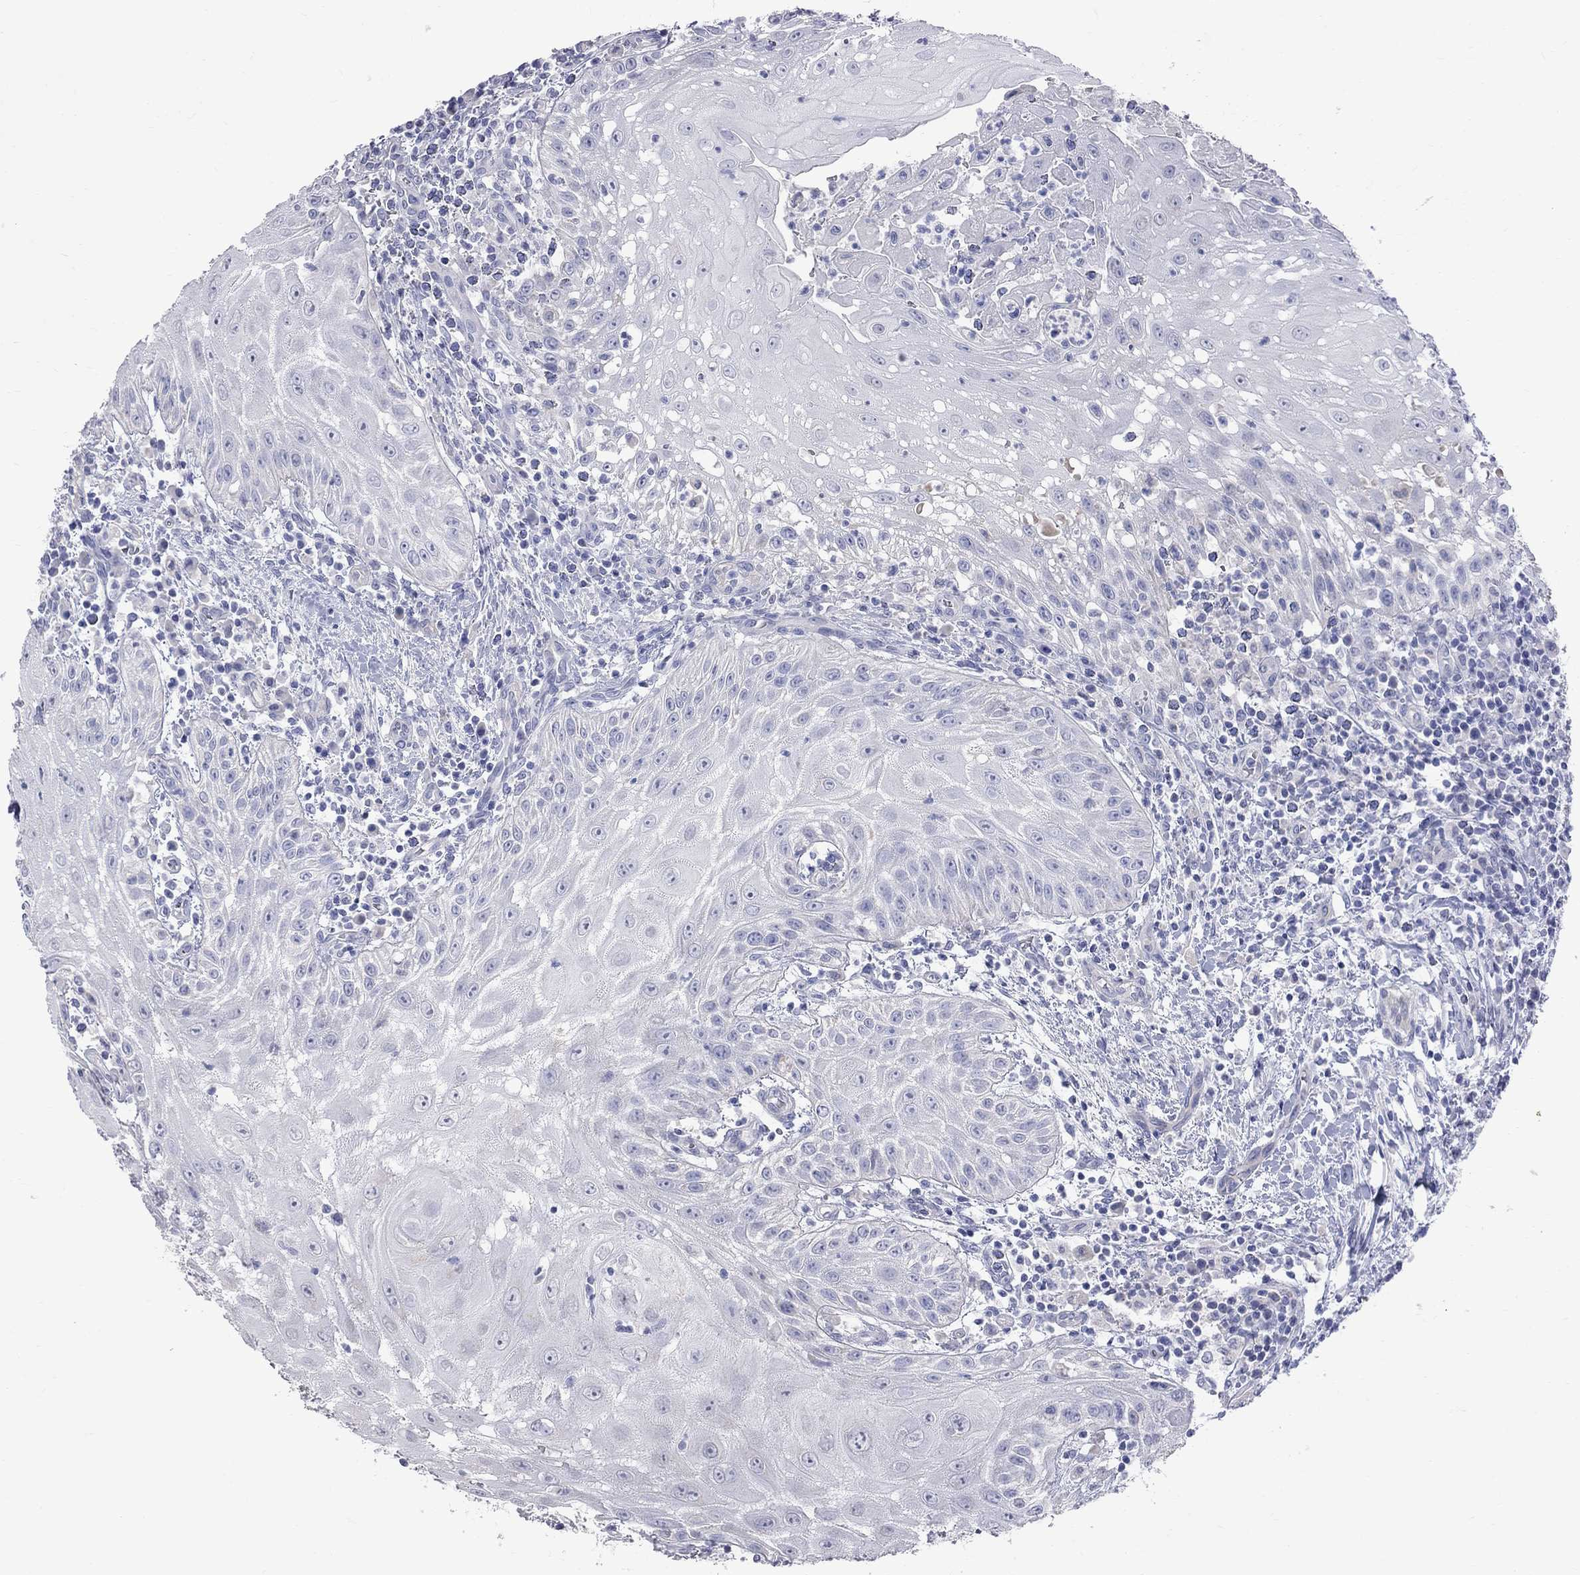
{"staining": {"intensity": "negative", "quantity": "none", "location": "none"}, "tissue": "head and neck cancer", "cell_type": "Tumor cells", "image_type": "cancer", "snomed": [{"axis": "morphology", "description": "Squamous cell carcinoma, NOS"}, {"axis": "topography", "description": "Oral tissue"}, {"axis": "topography", "description": "Head-Neck"}], "caption": "IHC of head and neck cancer (squamous cell carcinoma) demonstrates no staining in tumor cells.", "gene": "KCND2", "patient": {"sex": "male", "age": 58}}